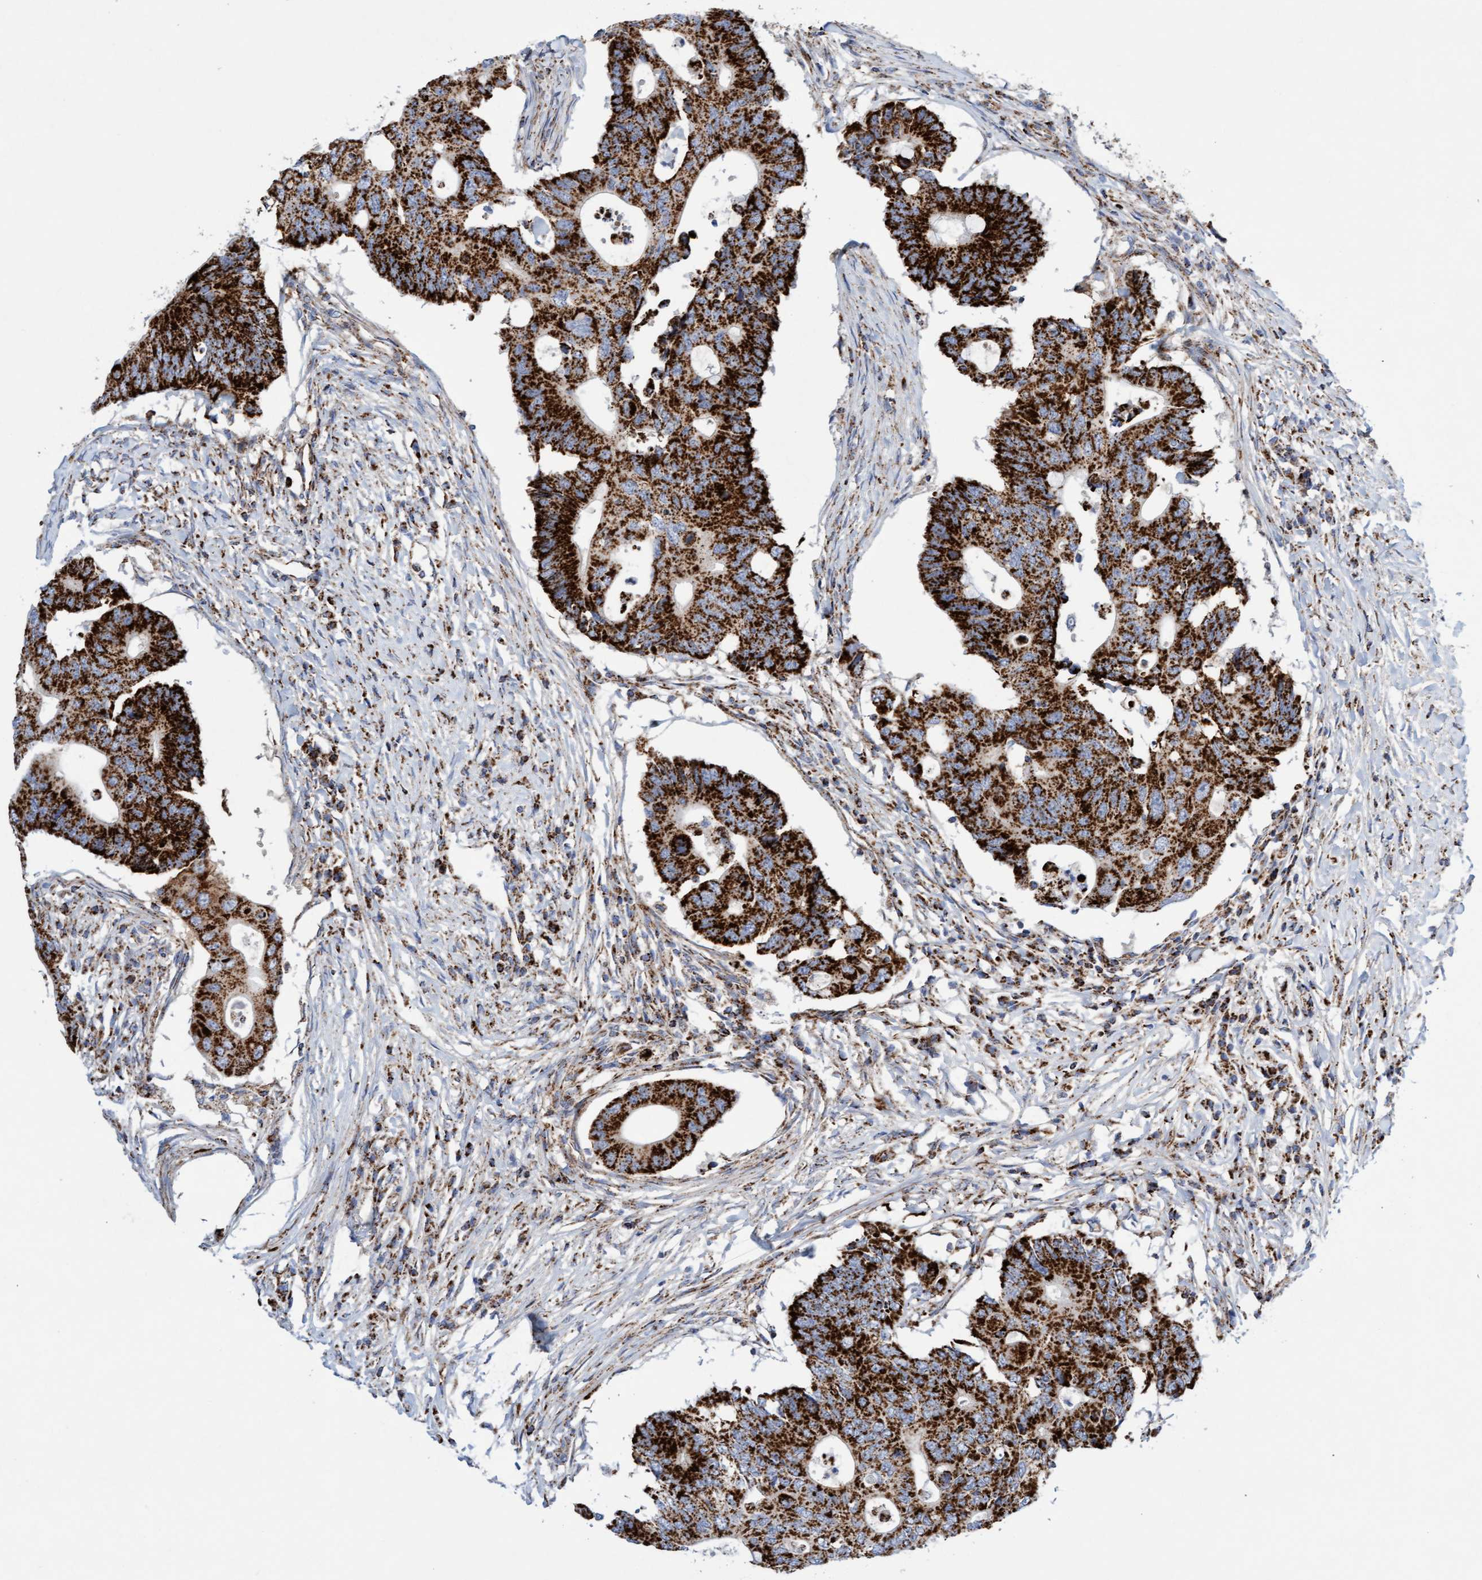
{"staining": {"intensity": "strong", "quantity": ">75%", "location": "cytoplasmic/membranous"}, "tissue": "colorectal cancer", "cell_type": "Tumor cells", "image_type": "cancer", "snomed": [{"axis": "morphology", "description": "Adenocarcinoma, NOS"}, {"axis": "topography", "description": "Colon"}], "caption": "High-magnification brightfield microscopy of adenocarcinoma (colorectal) stained with DAB (3,3'-diaminobenzidine) (brown) and counterstained with hematoxylin (blue). tumor cells exhibit strong cytoplasmic/membranous staining is identified in about>75% of cells.", "gene": "GGTA1", "patient": {"sex": "male", "age": 71}}